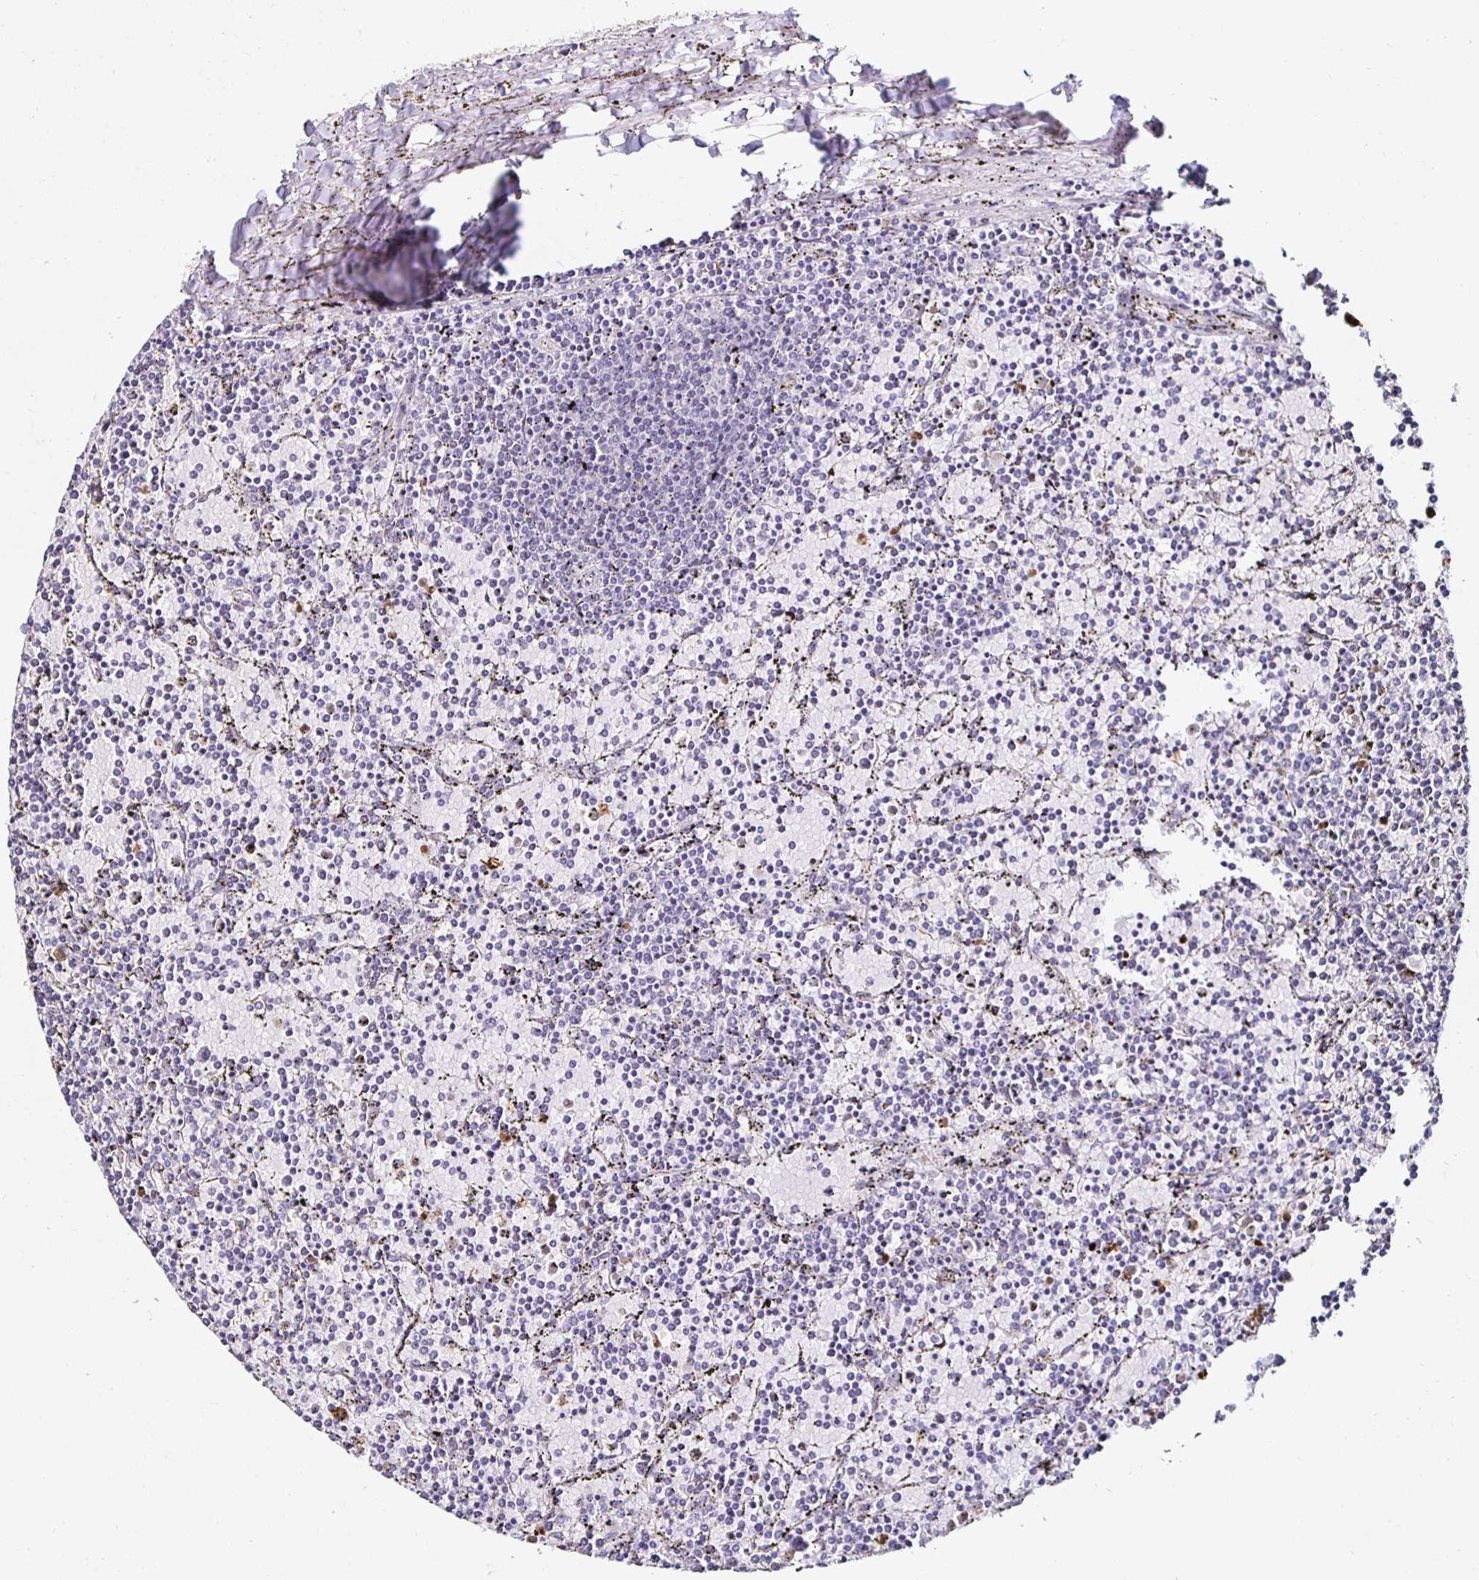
{"staining": {"intensity": "negative", "quantity": "none", "location": "none"}, "tissue": "lymphoma", "cell_type": "Tumor cells", "image_type": "cancer", "snomed": [{"axis": "morphology", "description": "Malignant lymphoma, non-Hodgkin's type, Low grade"}, {"axis": "topography", "description": "Spleen"}], "caption": "Malignant lymphoma, non-Hodgkin's type (low-grade) was stained to show a protein in brown. There is no significant staining in tumor cells.", "gene": "TLR4", "patient": {"sex": "female", "age": 77}}